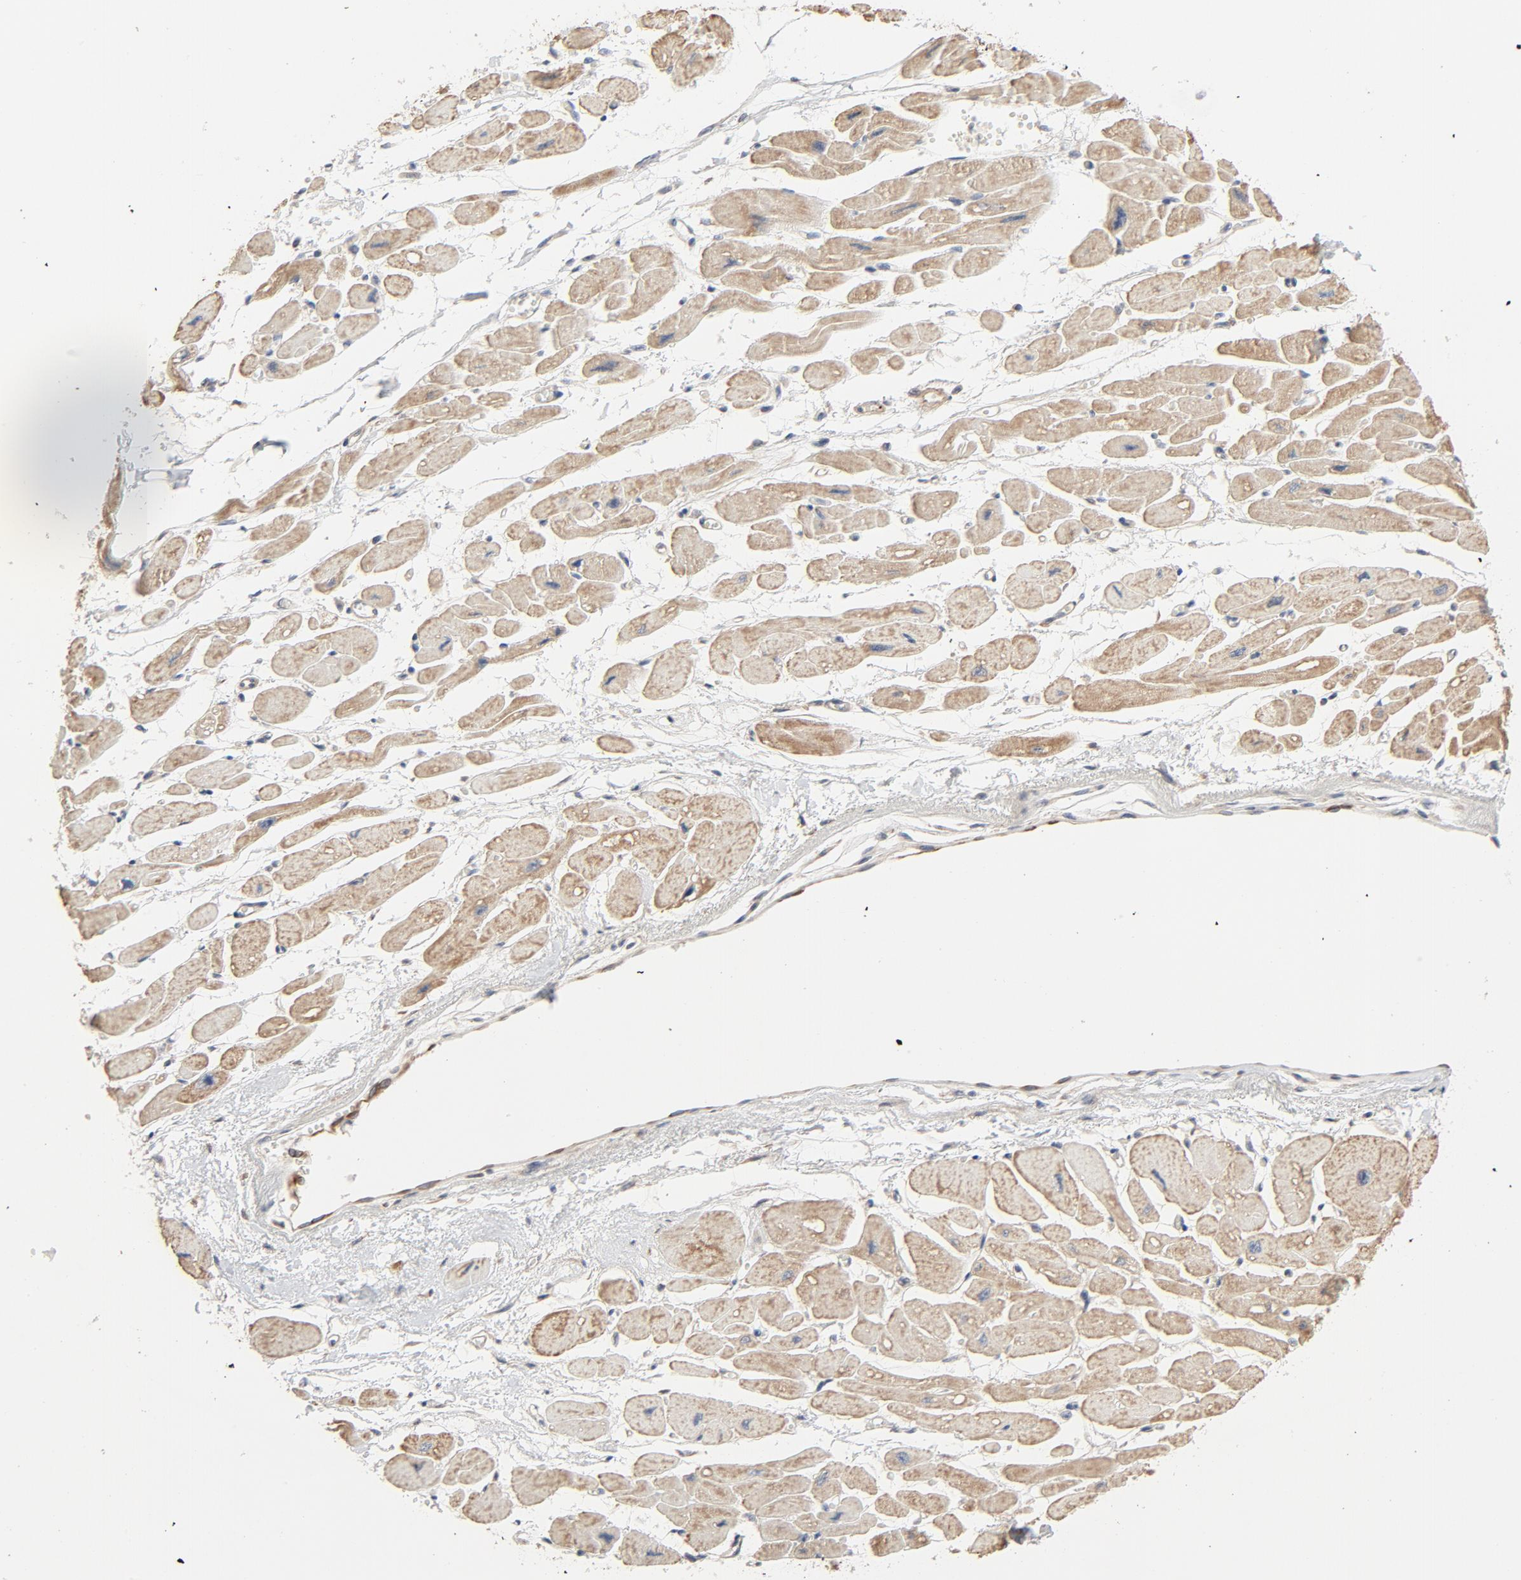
{"staining": {"intensity": "moderate", "quantity": "25%-75%", "location": "cytoplasmic/membranous"}, "tissue": "heart muscle", "cell_type": "Cardiomyocytes", "image_type": "normal", "snomed": [{"axis": "morphology", "description": "Normal tissue, NOS"}, {"axis": "topography", "description": "Heart"}], "caption": "High-power microscopy captured an immunohistochemistry (IHC) photomicrograph of normal heart muscle, revealing moderate cytoplasmic/membranous expression in about 25%-75% of cardiomyocytes.", "gene": "TRIOBP", "patient": {"sex": "female", "age": 54}}